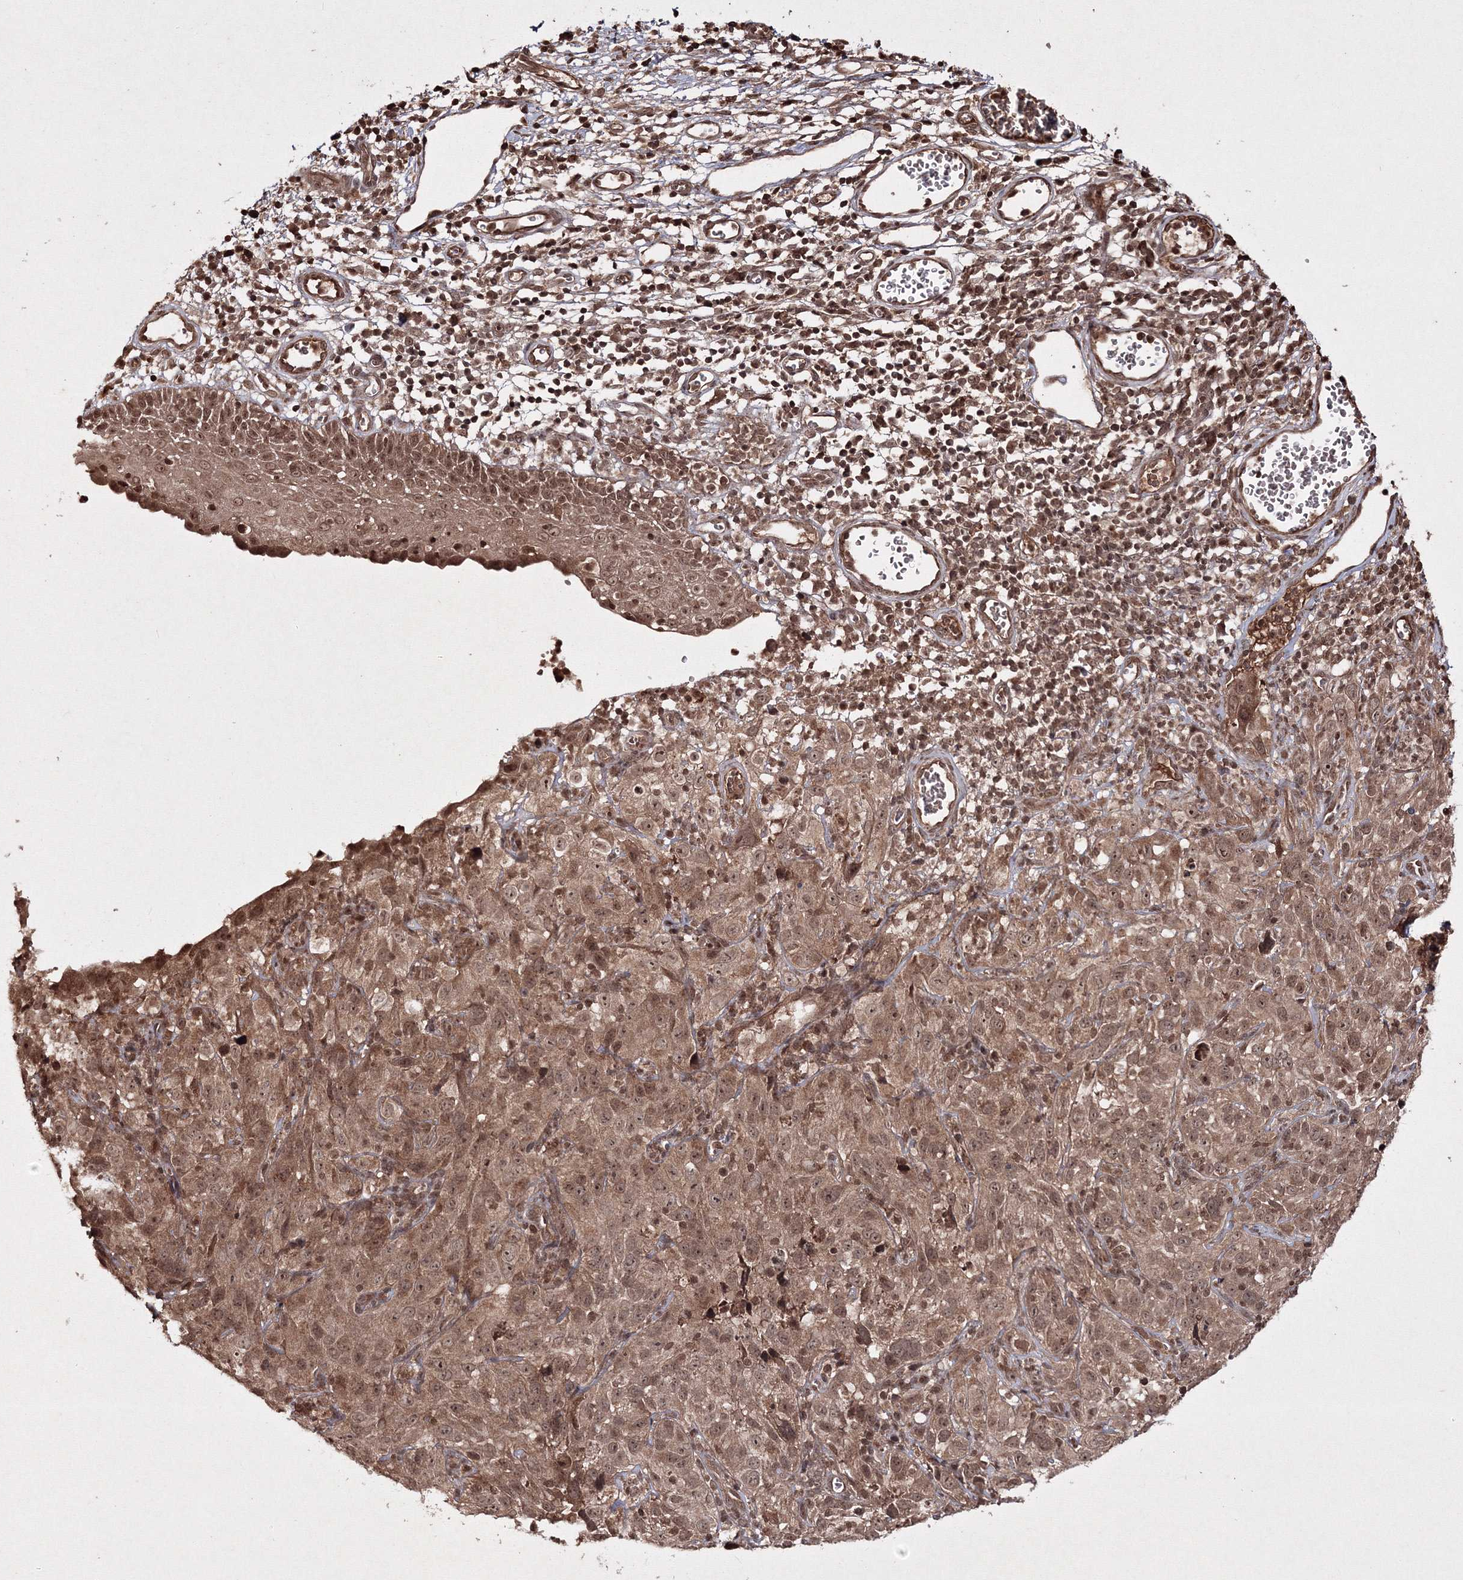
{"staining": {"intensity": "moderate", "quantity": ">75%", "location": "cytoplasmic/membranous,nuclear"}, "tissue": "cervical cancer", "cell_type": "Tumor cells", "image_type": "cancer", "snomed": [{"axis": "morphology", "description": "Squamous cell carcinoma, NOS"}, {"axis": "topography", "description": "Cervix"}], "caption": "Human squamous cell carcinoma (cervical) stained for a protein (brown) demonstrates moderate cytoplasmic/membranous and nuclear positive positivity in approximately >75% of tumor cells.", "gene": "PEX13", "patient": {"sex": "female", "age": 32}}